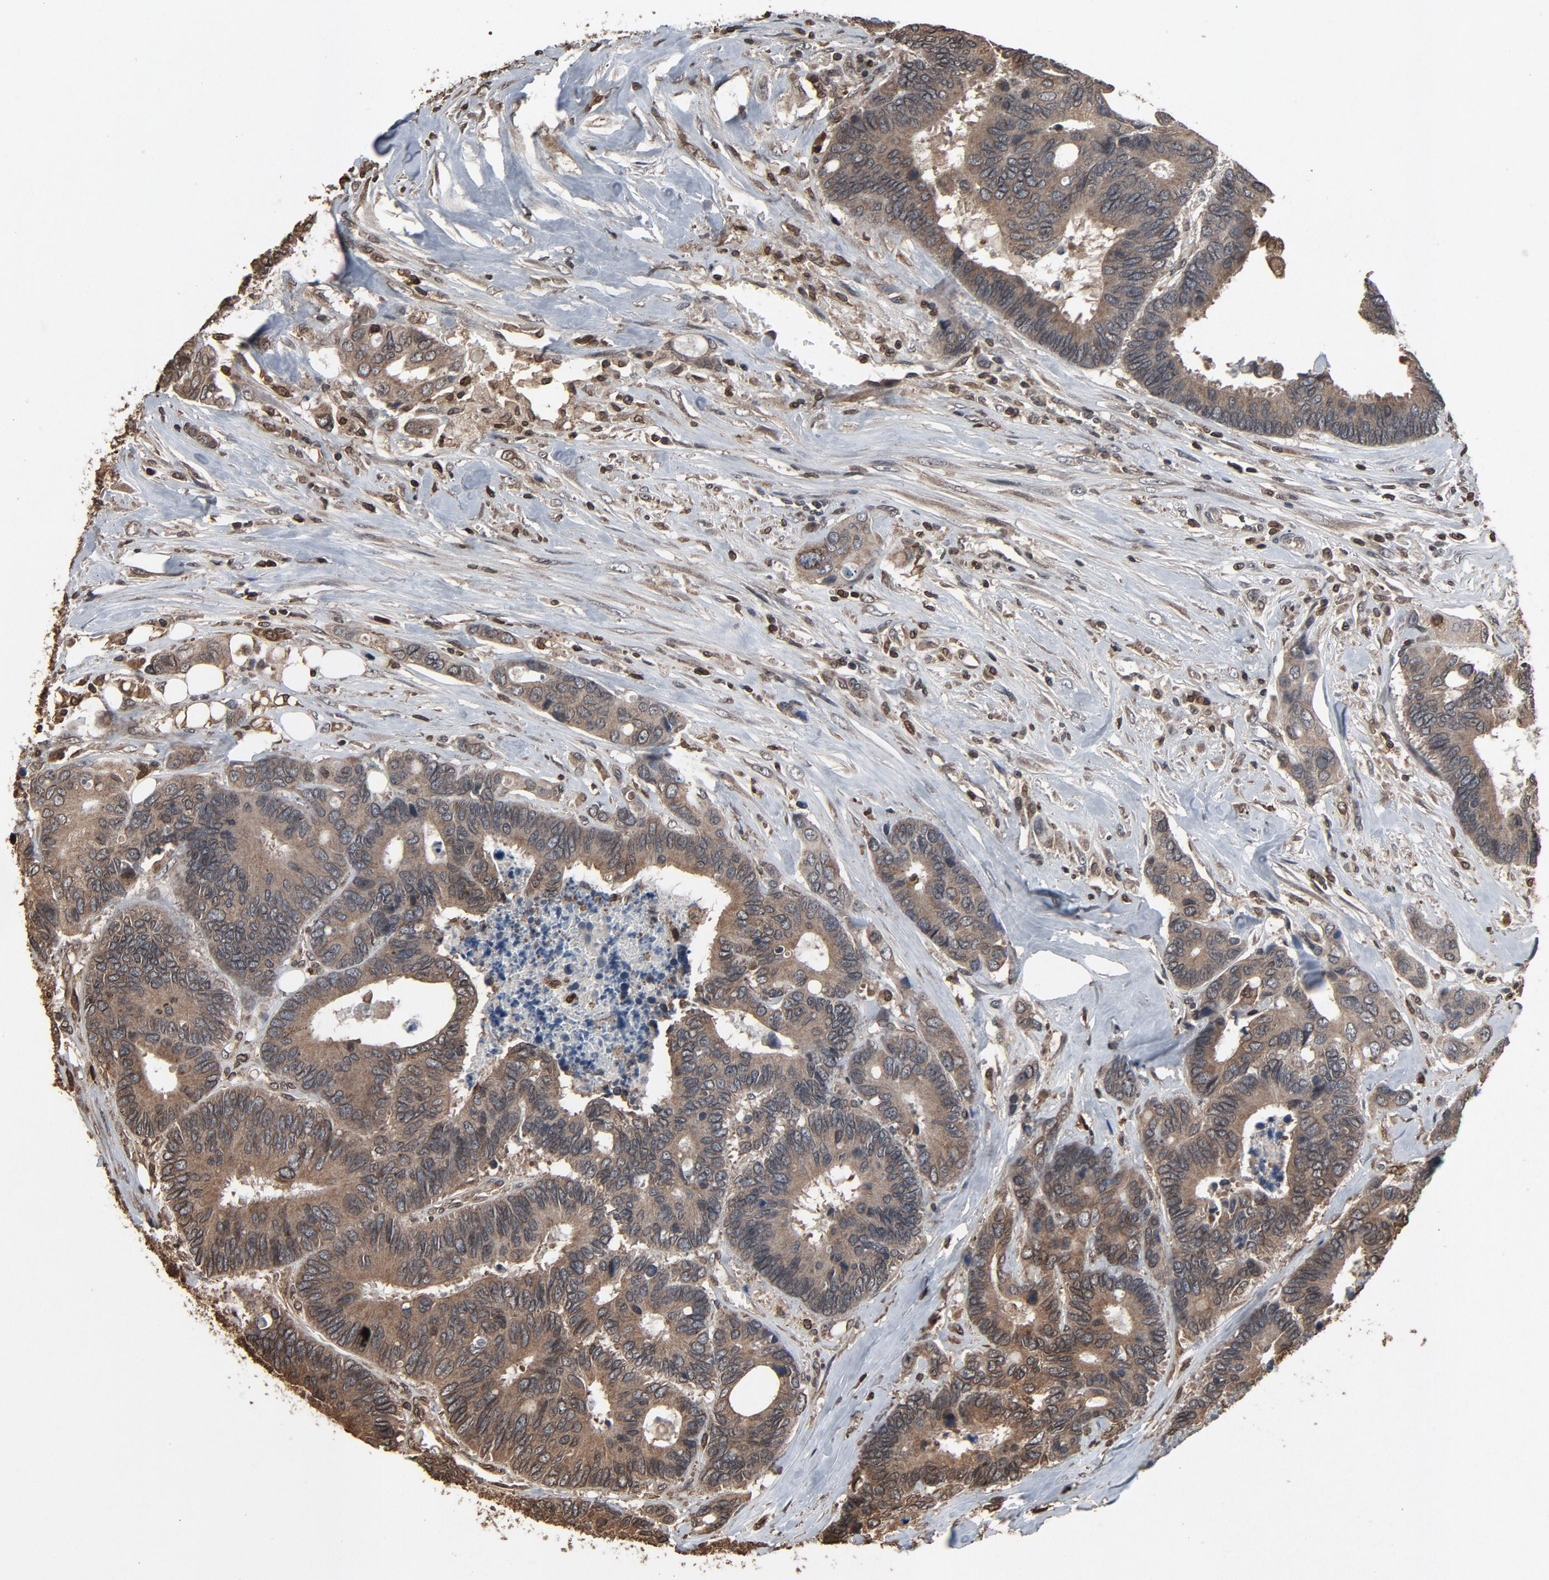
{"staining": {"intensity": "weak", "quantity": "25%-75%", "location": "cytoplasmic/membranous,nuclear"}, "tissue": "colorectal cancer", "cell_type": "Tumor cells", "image_type": "cancer", "snomed": [{"axis": "morphology", "description": "Adenocarcinoma, NOS"}, {"axis": "topography", "description": "Rectum"}], "caption": "Colorectal adenocarcinoma was stained to show a protein in brown. There is low levels of weak cytoplasmic/membranous and nuclear positivity in about 25%-75% of tumor cells.", "gene": "UBE2D1", "patient": {"sex": "male", "age": 55}}